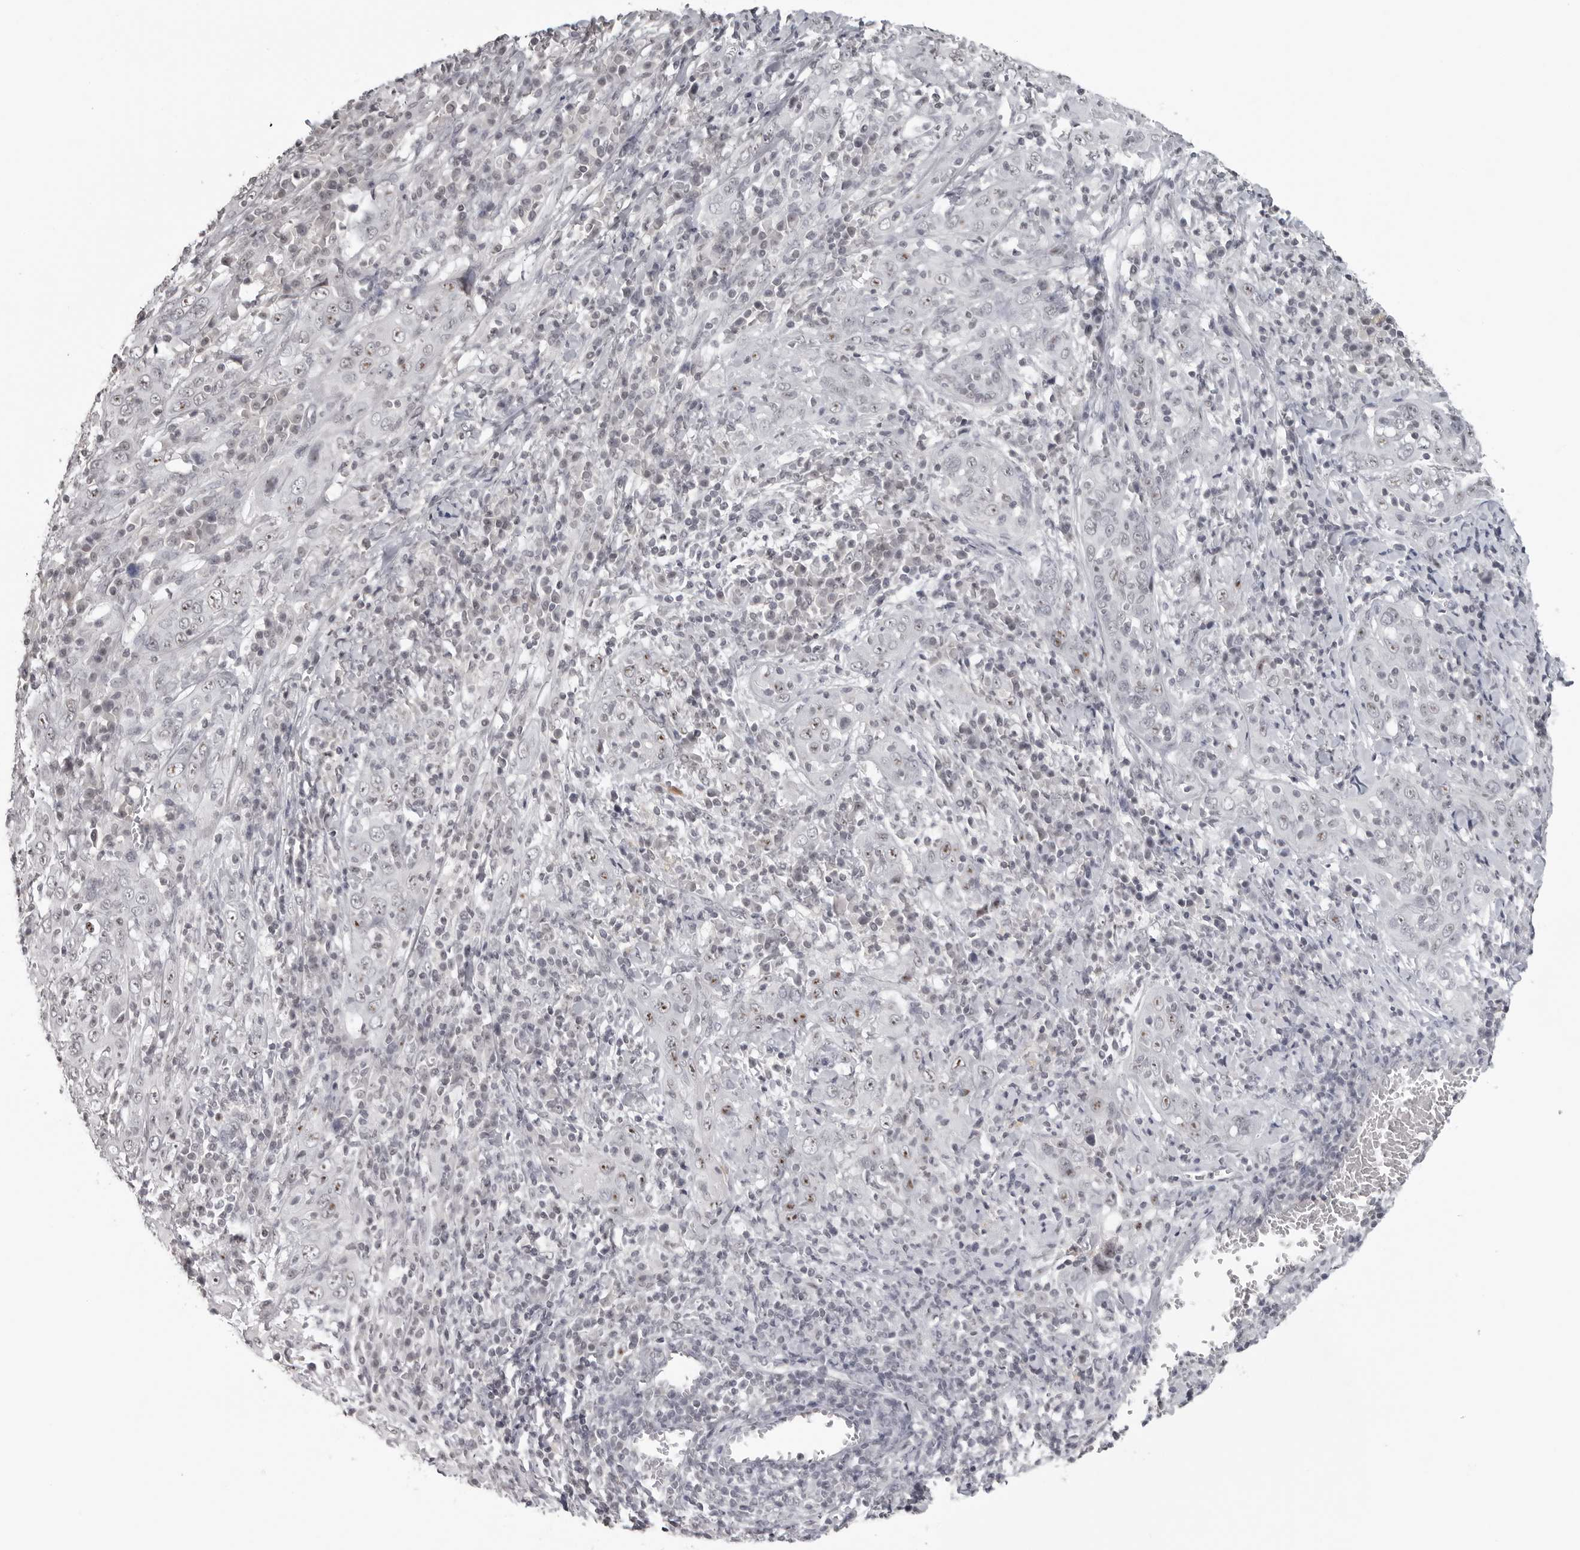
{"staining": {"intensity": "moderate", "quantity": "<25%", "location": "nuclear"}, "tissue": "cervical cancer", "cell_type": "Tumor cells", "image_type": "cancer", "snomed": [{"axis": "morphology", "description": "Squamous cell carcinoma, NOS"}, {"axis": "topography", "description": "Cervix"}], "caption": "A micrograph showing moderate nuclear positivity in approximately <25% of tumor cells in cervical cancer, as visualized by brown immunohistochemical staining.", "gene": "DDX54", "patient": {"sex": "female", "age": 46}}